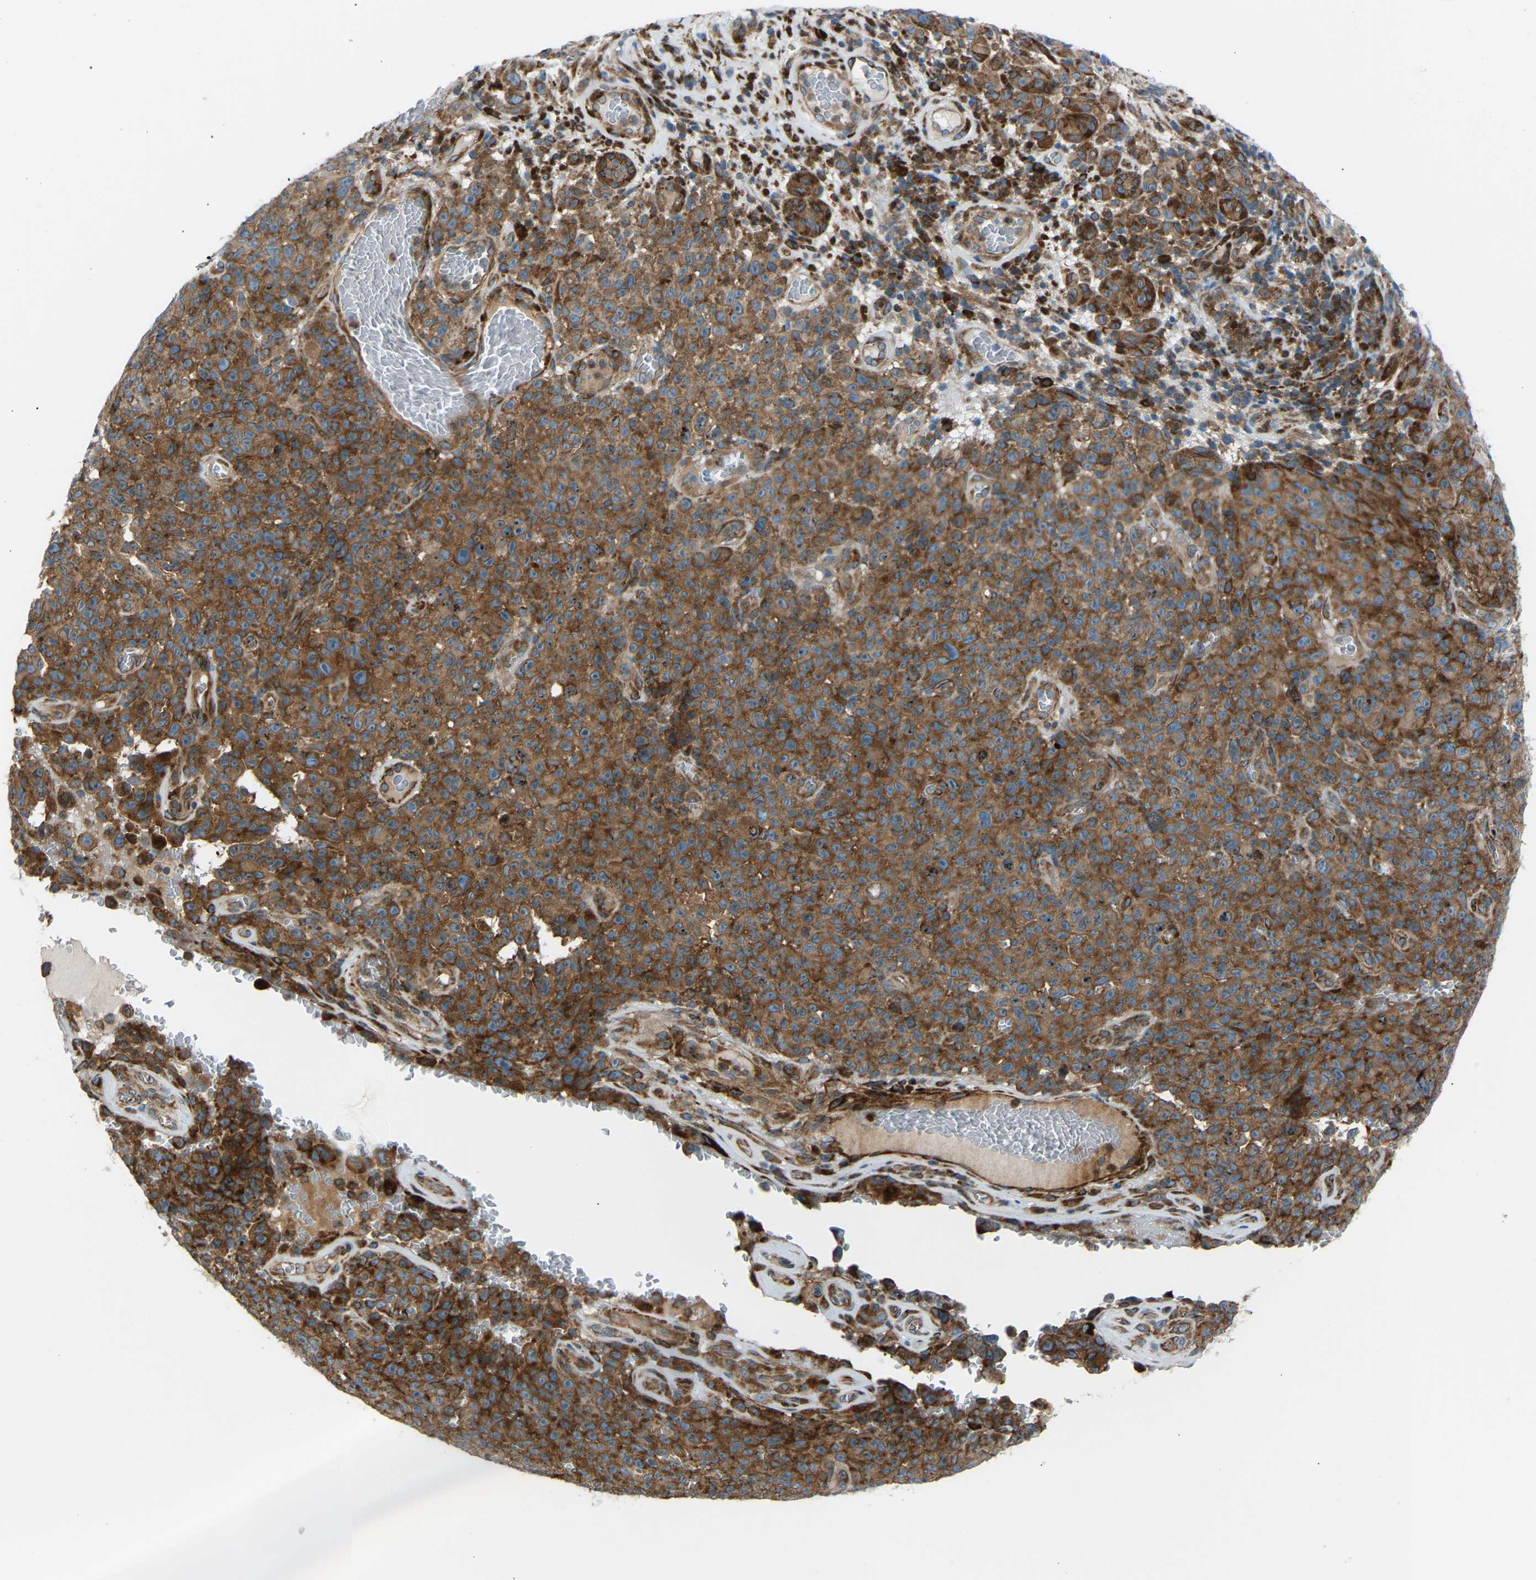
{"staining": {"intensity": "moderate", "quantity": ">75%", "location": "cytoplasmic/membranous"}, "tissue": "melanoma", "cell_type": "Tumor cells", "image_type": "cancer", "snomed": [{"axis": "morphology", "description": "Malignant melanoma, NOS"}, {"axis": "topography", "description": "Skin"}], "caption": "Melanoma tissue displays moderate cytoplasmic/membranous expression in about >75% of tumor cells", "gene": "VPS41", "patient": {"sex": "female", "age": 82}}